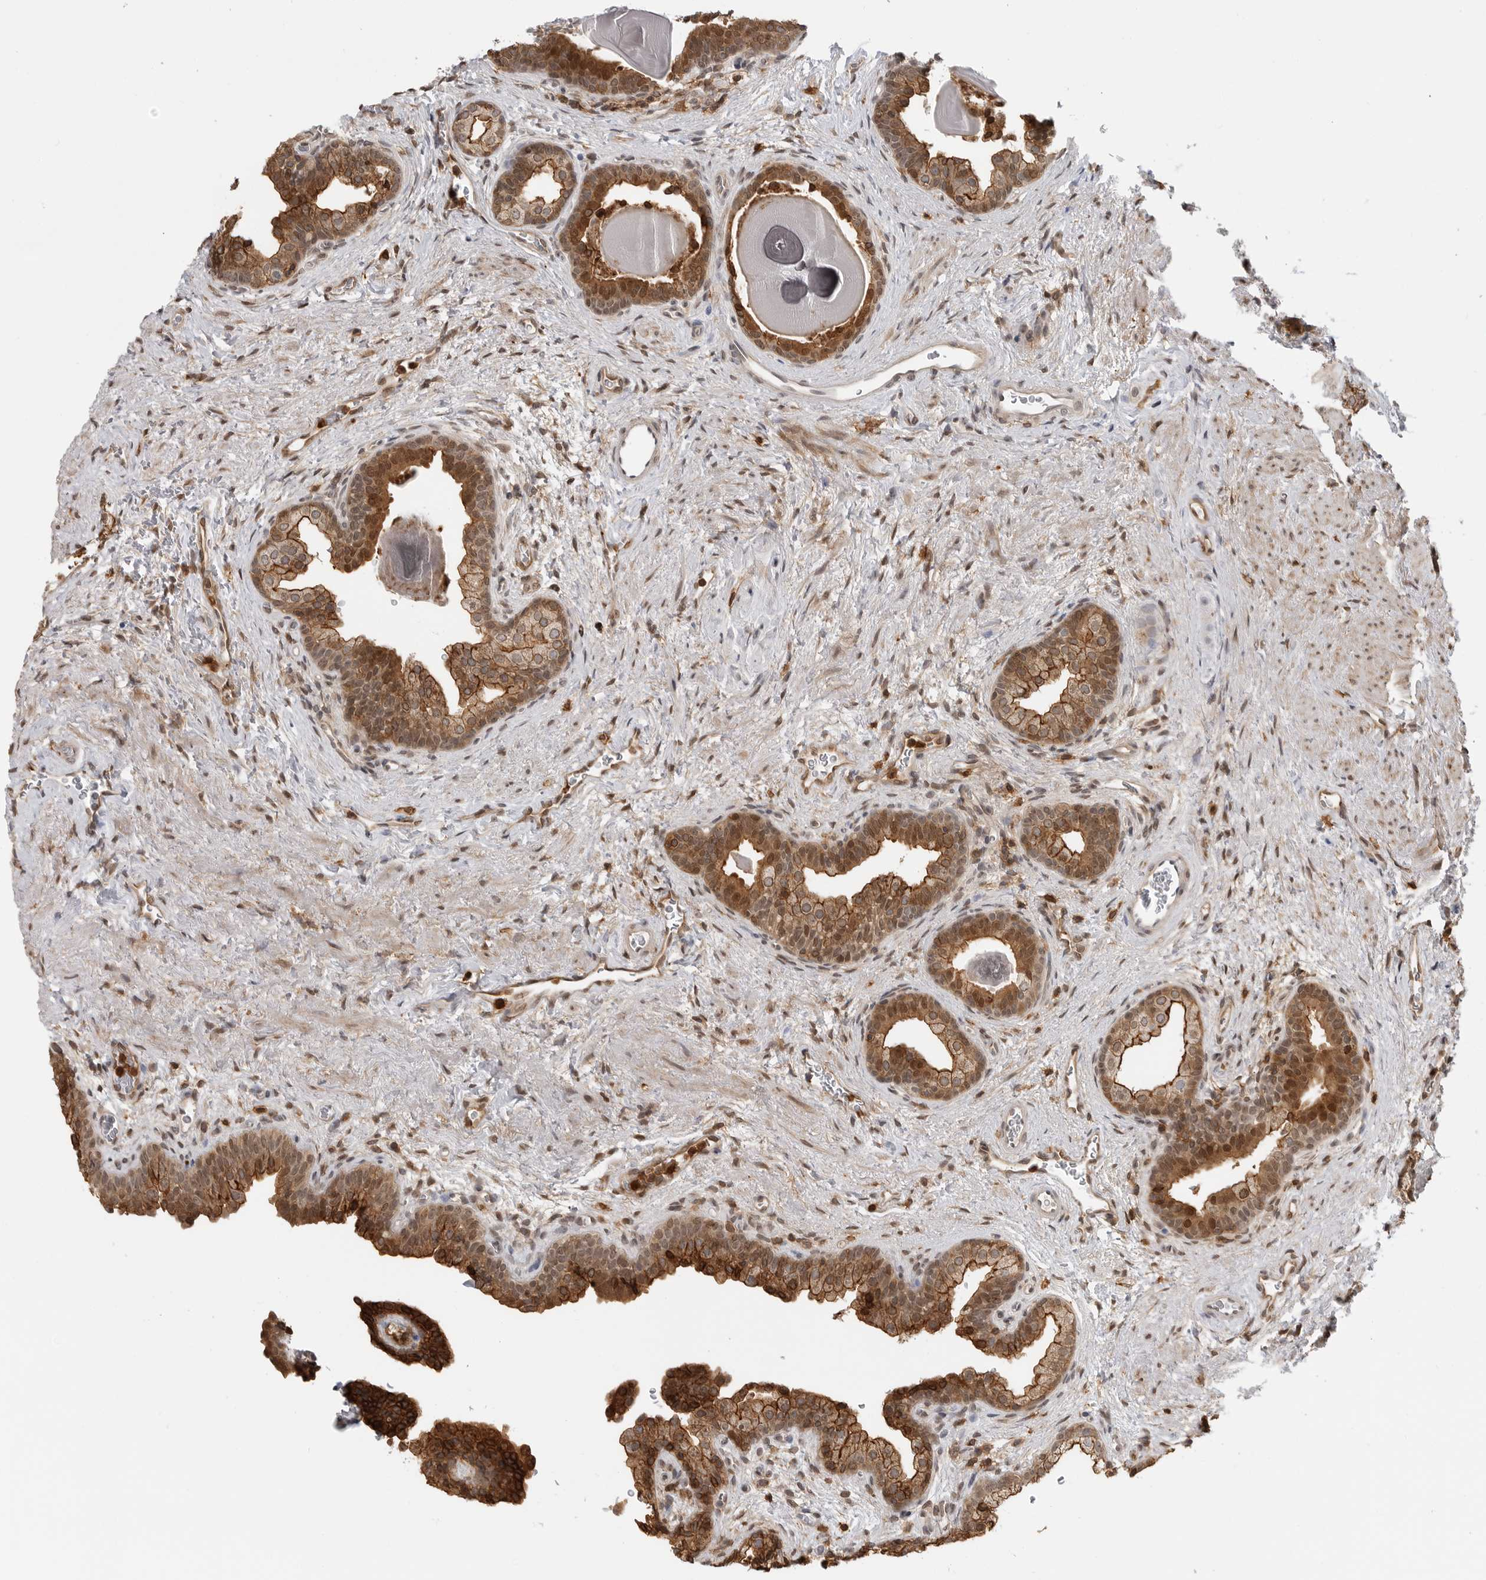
{"staining": {"intensity": "strong", "quantity": ">75%", "location": "cytoplasmic/membranous,nuclear"}, "tissue": "prostate", "cell_type": "Glandular cells", "image_type": "normal", "snomed": [{"axis": "morphology", "description": "Normal tissue, NOS"}, {"axis": "topography", "description": "Prostate"}], "caption": "Approximately >75% of glandular cells in normal human prostate display strong cytoplasmic/membranous,nuclear protein staining as visualized by brown immunohistochemical staining.", "gene": "ANXA11", "patient": {"sex": "male", "age": 48}}